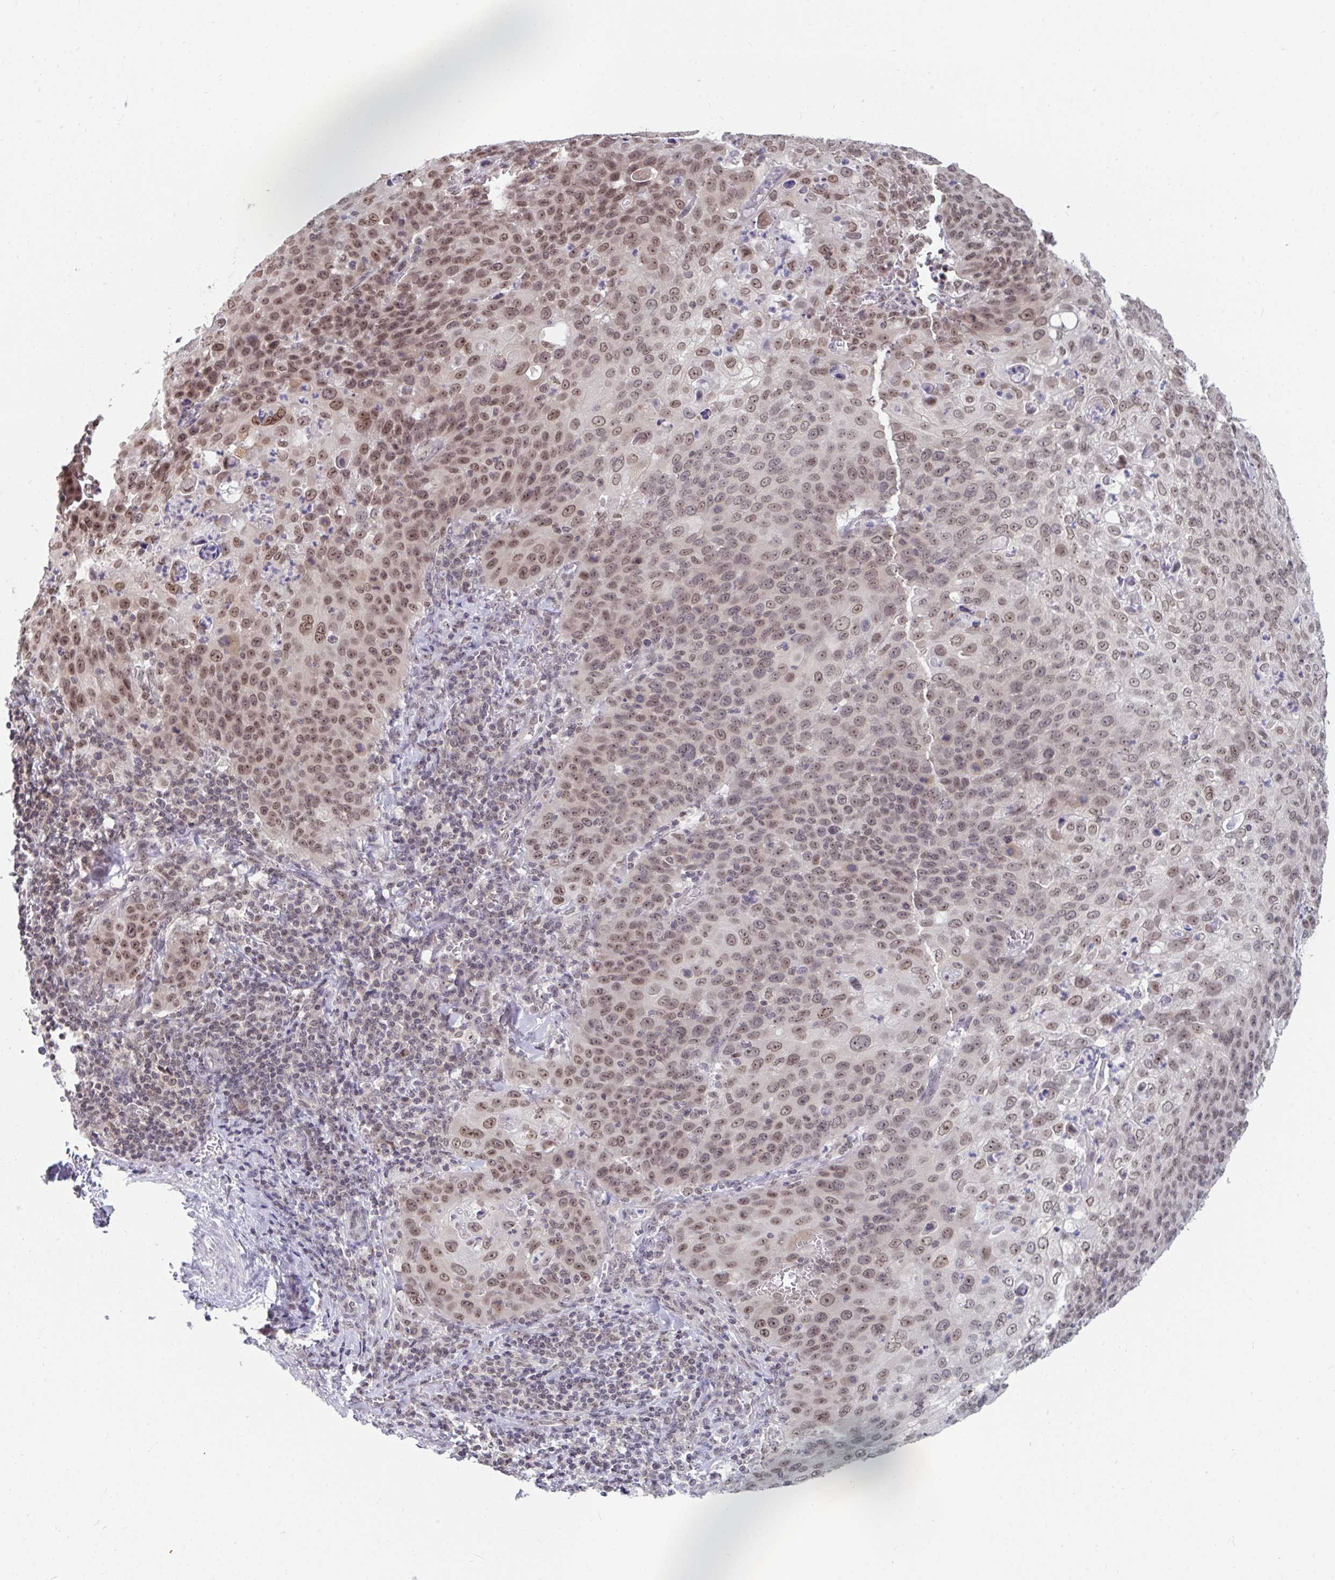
{"staining": {"intensity": "moderate", "quantity": "25%-75%", "location": "nuclear"}, "tissue": "cervical cancer", "cell_type": "Tumor cells", "image_type": "cancer", "snomed": [{"axis": "morphology", "description": "Squamous cell carcinoma, NOS"}, {"axis": "topography", "description": "Cervix"}], "caption": "The image displays a brown stain indicating the presence of a protein in the nuclear of tumor cells in cervical cancer (squamous cell carcinoma). (IHC, brightfield microscopy, high magnification).", "gene": "TRIP12", "patient": {"sex": "female", "age": 65}}